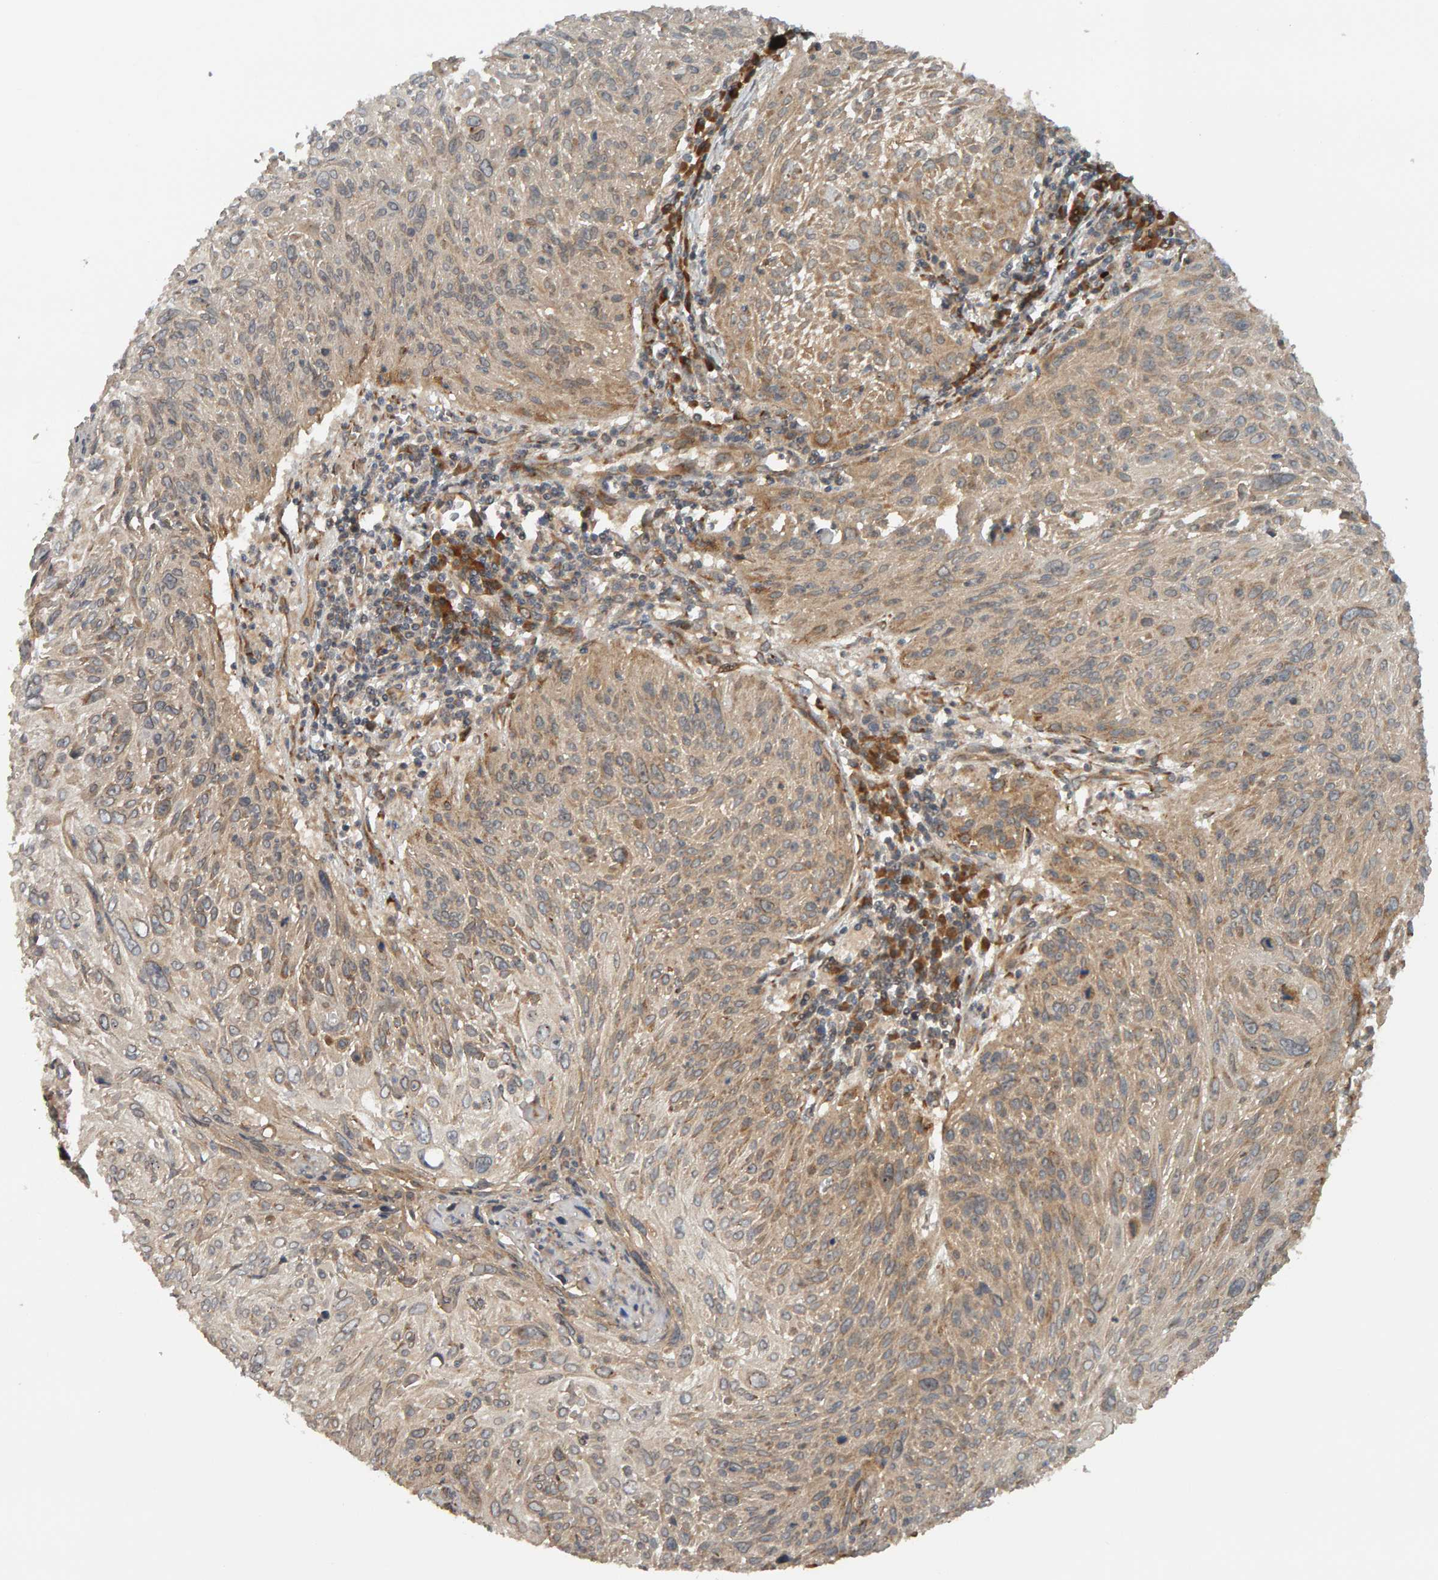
{"staining": {"intensity": "weak", "quantity": "25%-75%", "location": "cytoplasmic/membranous"}, "tissue": "cervical cancer", "cell_type": "Tumor cells", "image_type": "cancer", "snomed": [{"axis": "morphology", "description": "Squamous cell carcinoma, NOS"}, {"axis": "topography", "description": "Cervix"}], "caption": "Immunohistochemistry (DAB) staining of cervical cancer (squamous cell carcinoma) exhibits weak cytoplasmic/membranous protein staining in approximately 25%-75% of tumor cells.", "gene": "ZFAND1", "patient": {"sex": "female", "age": 51}}